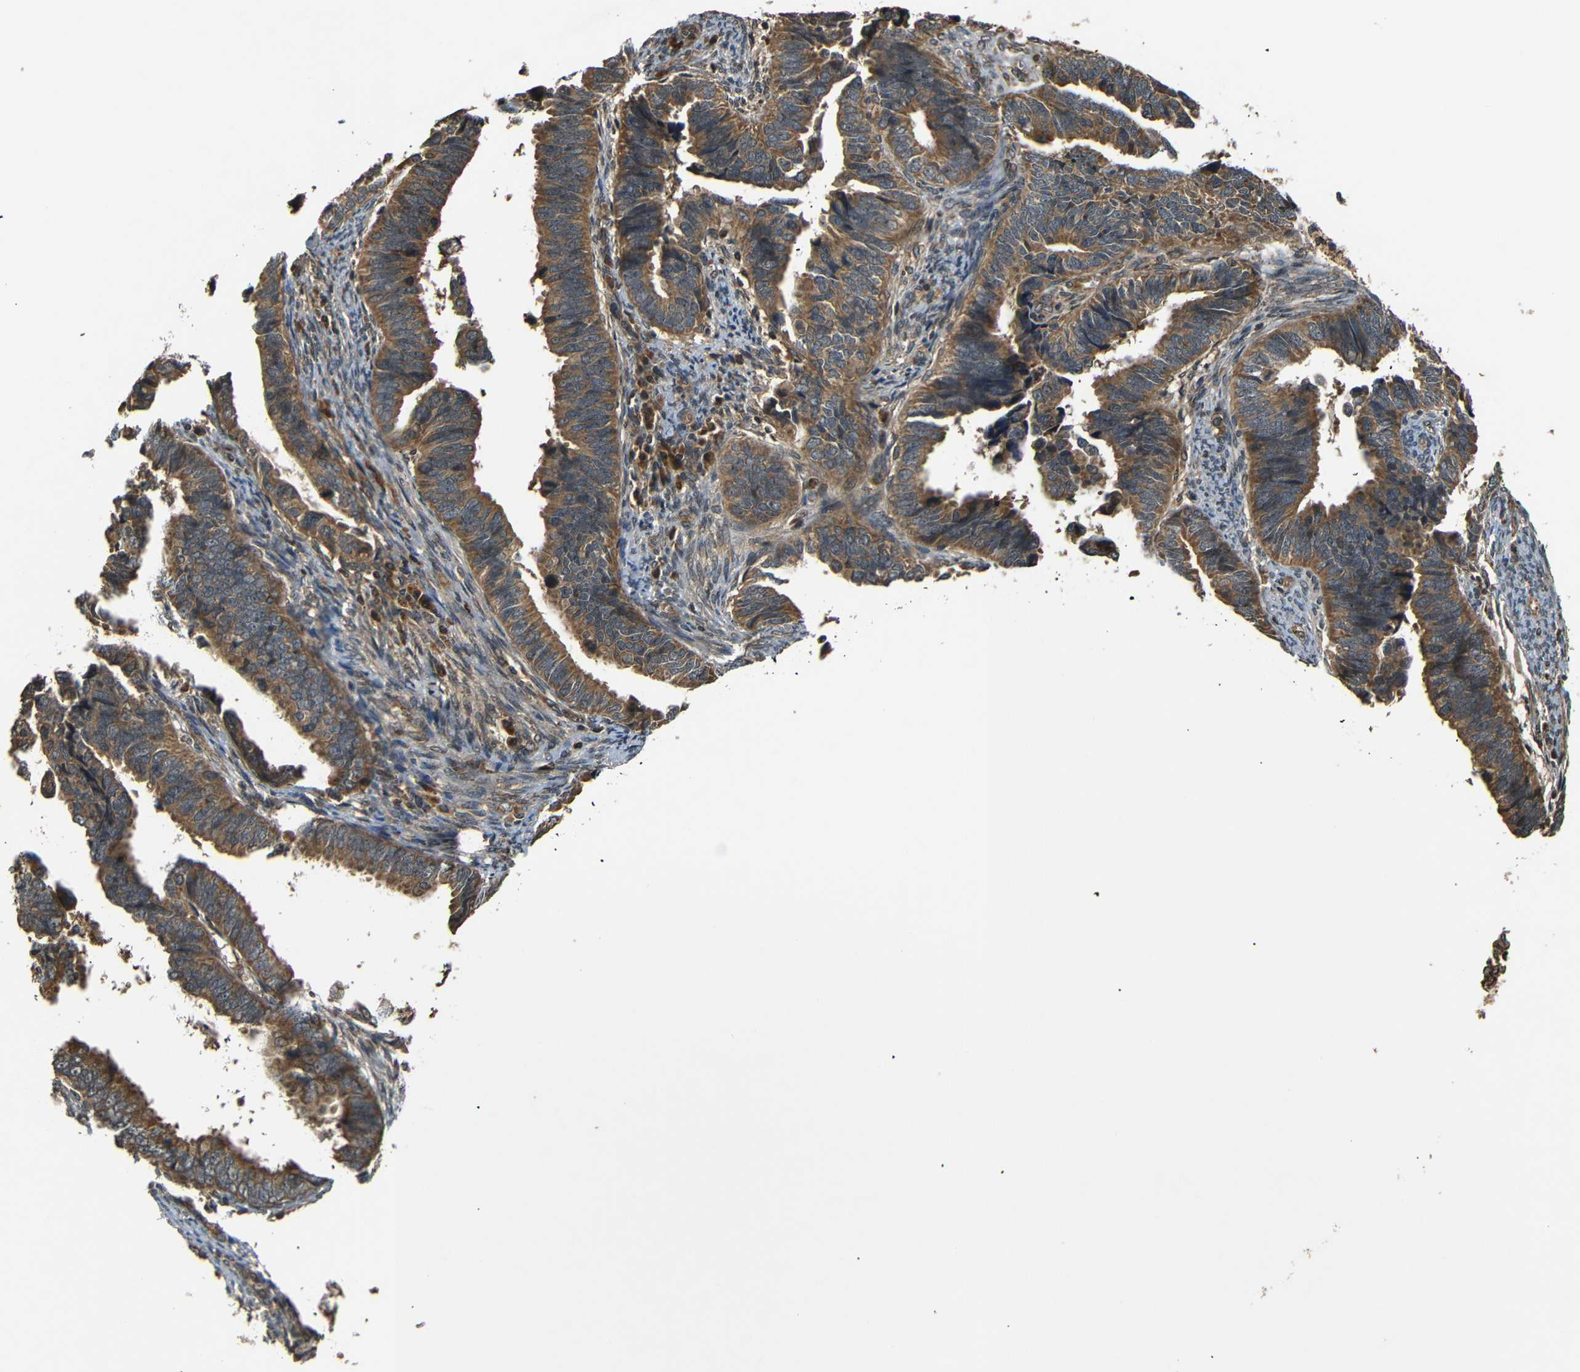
{"staining": {"intensity": "moderate", "quantity": ">75%", "location": "cytoplasmic/membranous"}, "tissue": "endometrial cancer", "cell_type": "Tumor cells", "image_type": "cancer", "snomed": [{"axis": "morphology", "description": "Adenocarcinoma, NOS"}, {"axis": "topography", "description": "Endometrium"}], "caption": "Immunohistochemical staining of human endometrial adenocarcinoma demonstrates moderate cytoplasmic/membranous protein staining in about >75% of tumor cells. (brown staining indicates protein expression, while blue staining denotes nuclei).", "gene": "TANK", "patient": {"sex": "female", "age": 75}}